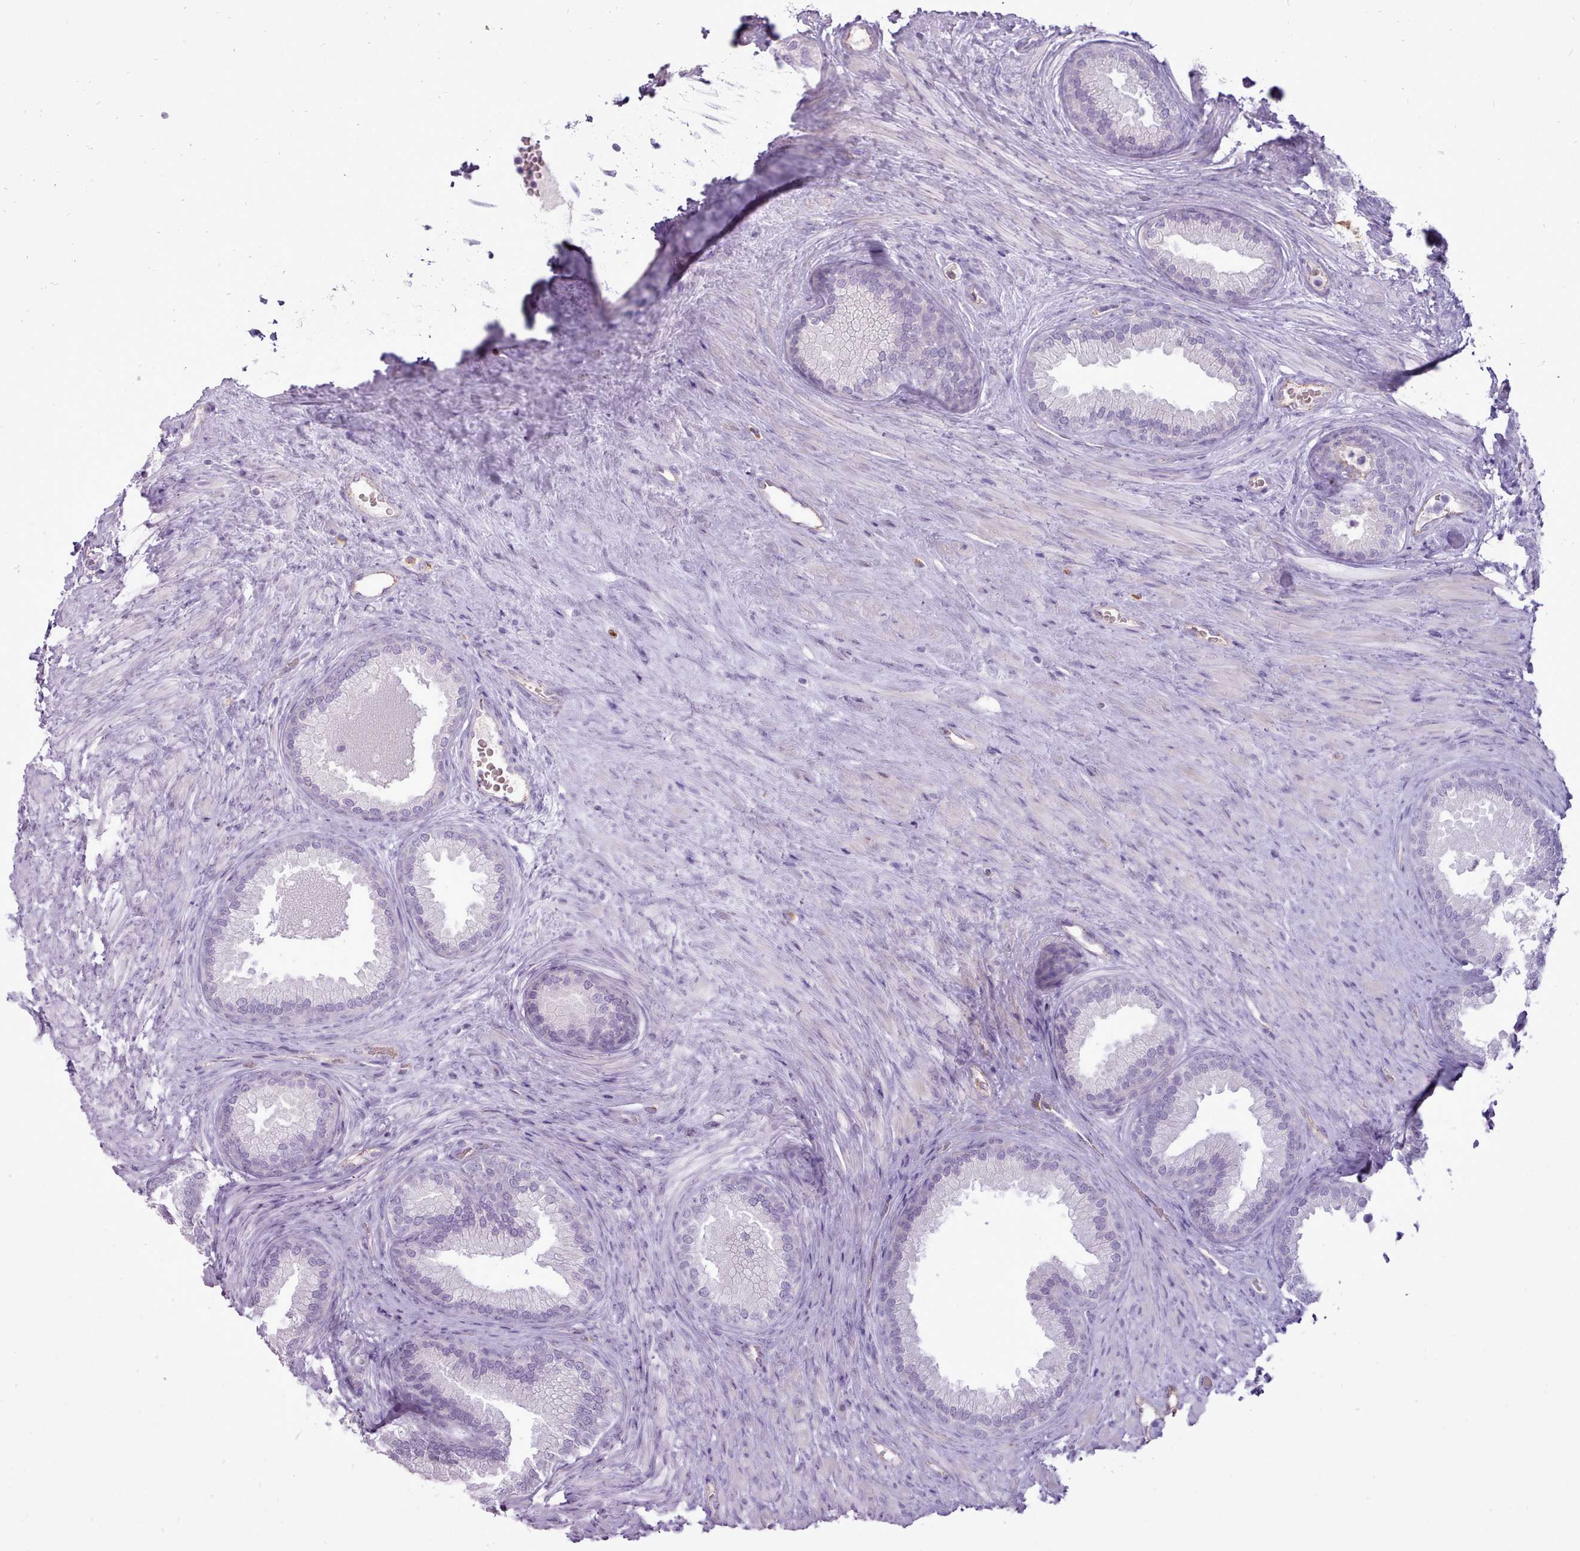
{"staining": {"intensity": "negative", "quantity": "none", "location": "none"}, "tissue": "prostate", "cell_type": "Glandular cells", "image_type": "normal", "snomed": [{"axis": "morphology", "description": "Normal tissue, NOS"}, {"axis": "topography", "description": "Prostate"}], "caption": "Immunohistochemical staining of benign human prostate displays no significant positivity in glandular cells. (DAB IHC visualized using brightfield microscopy, high magnification).", "gene": "ATRAID", "patient": {"sex": "male", "age": 76}}